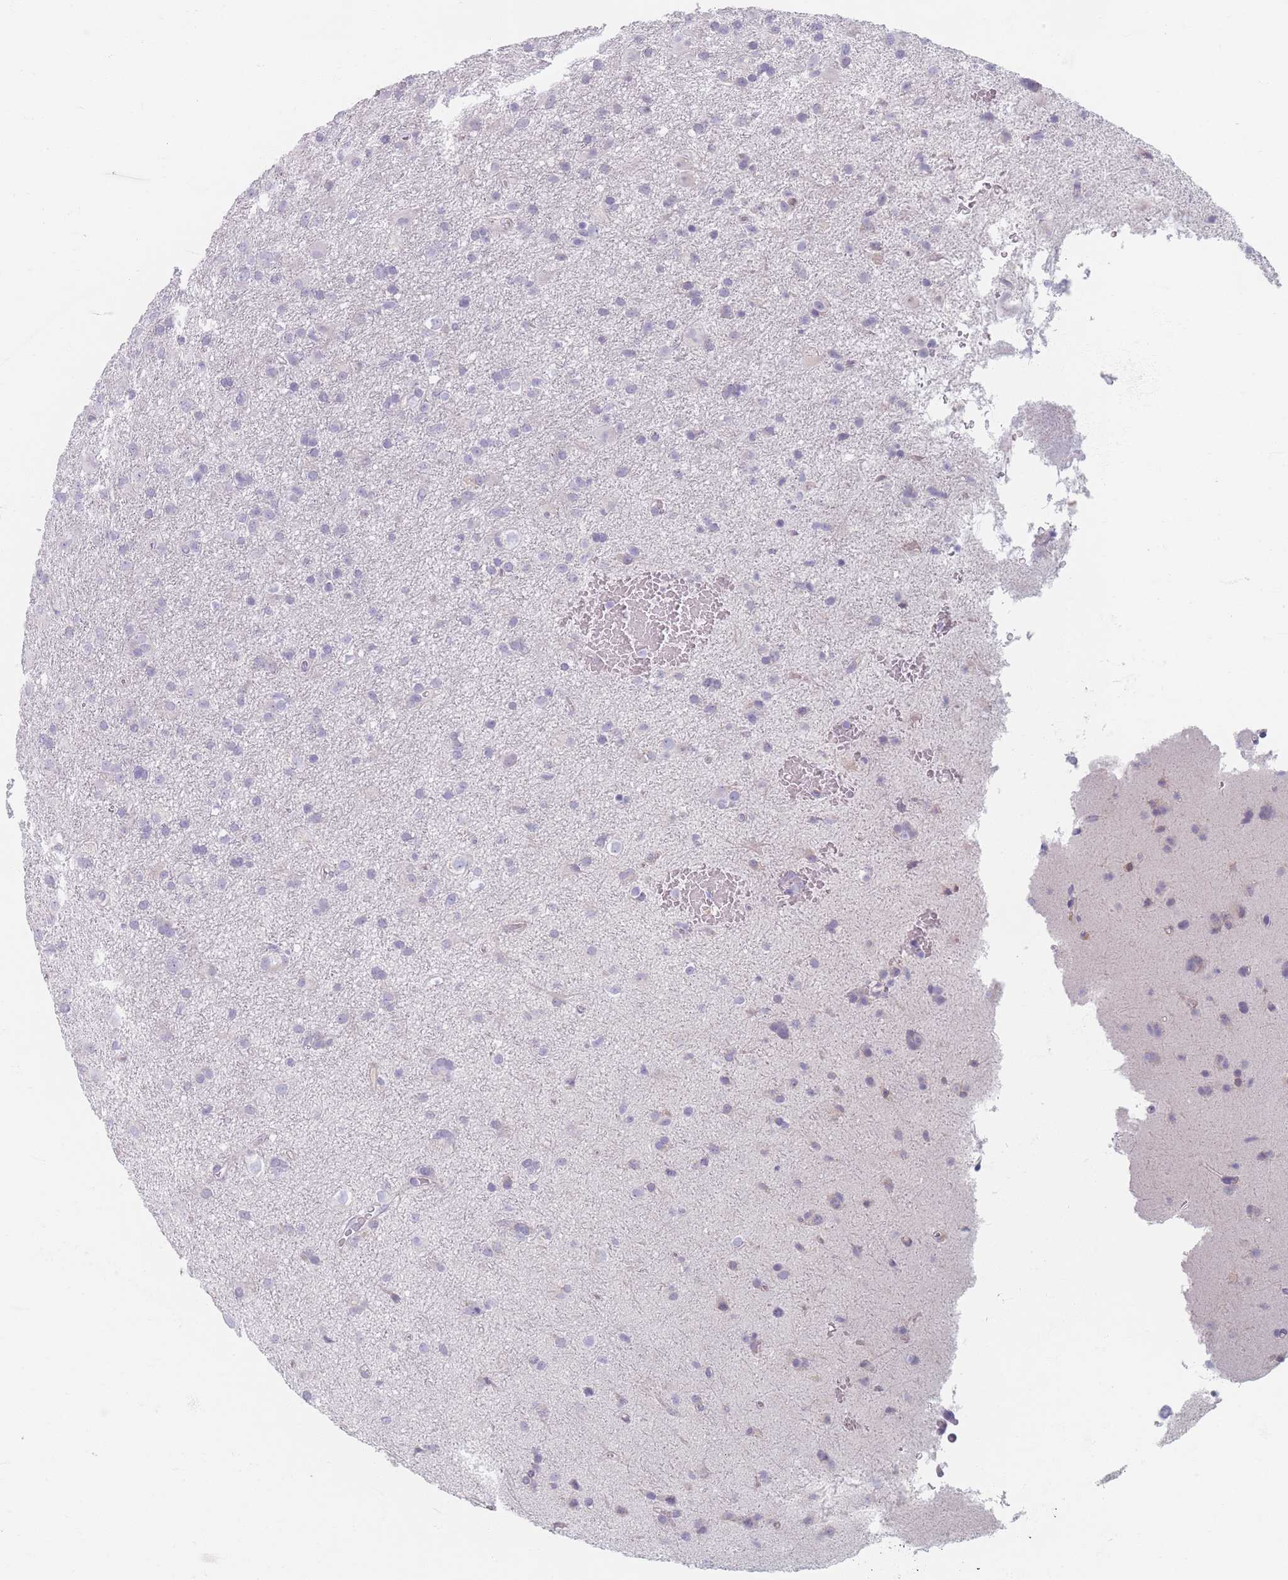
{"staining": {"intensity": "negative", "quantity": "none", "location": "none"}, "tissue": "glioma", "cell_type": "Tumor cells", "image_type": "cancer", "snomed": [{"axis": "morphology", "description": "Glioma, malignant, Low grade"}, {"axis": "topography", "description": "Brain"}], "caption": "An immunohistochemistry micrograph of malignant low-grade glioma is shown. There is no staining in tumor cells of malignant low-grade glioma. (Stains: DAB immunohistochemistry with hematoxylin counter stain, Microscopy: brightfield microscopy at high magnification).", "gene": "PIGM", "patient": {"sex": "male", "age": 65}}